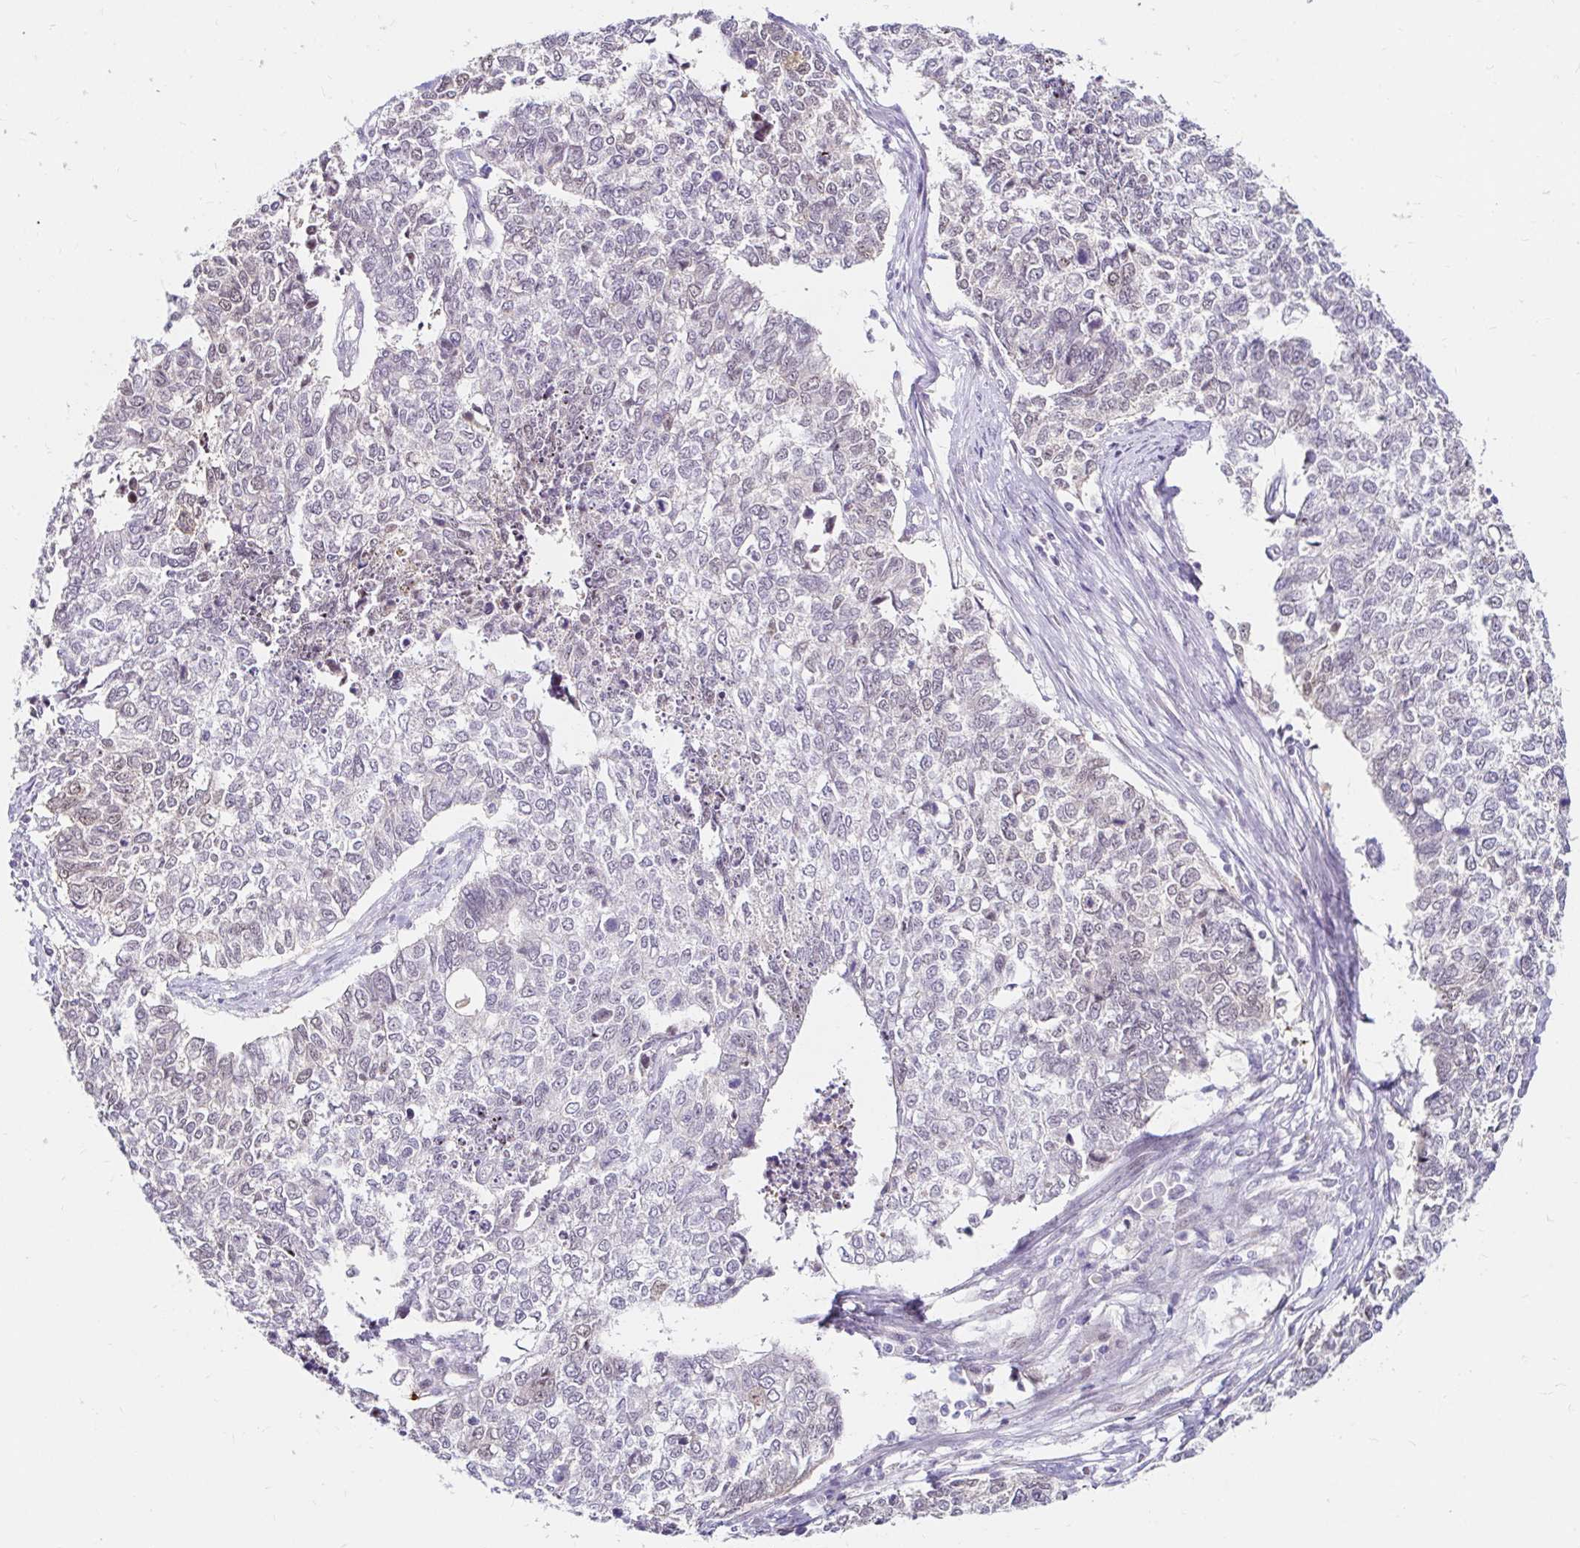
{"staining": {"intensity": "weak", "quantity": "25%-75%", "location": "nuclear"}, "tissue": "cervical cancer", "cell_type": "Tumor cells", "image_type": "cancer", "snomed": [{"axis": "morphology", "description": "Adenocarcinoma, NOS"}, {"axis": "topography", "description": "Cervix"}], "caption": "Immunohistochemical staining of cervical cancer (adenocarcinoma) displays weak nuclear protein staining in about 25%-75% of tumor cells.", "gene": "GUCY1A1", "patient": {"sex": "female", "age": 63}}